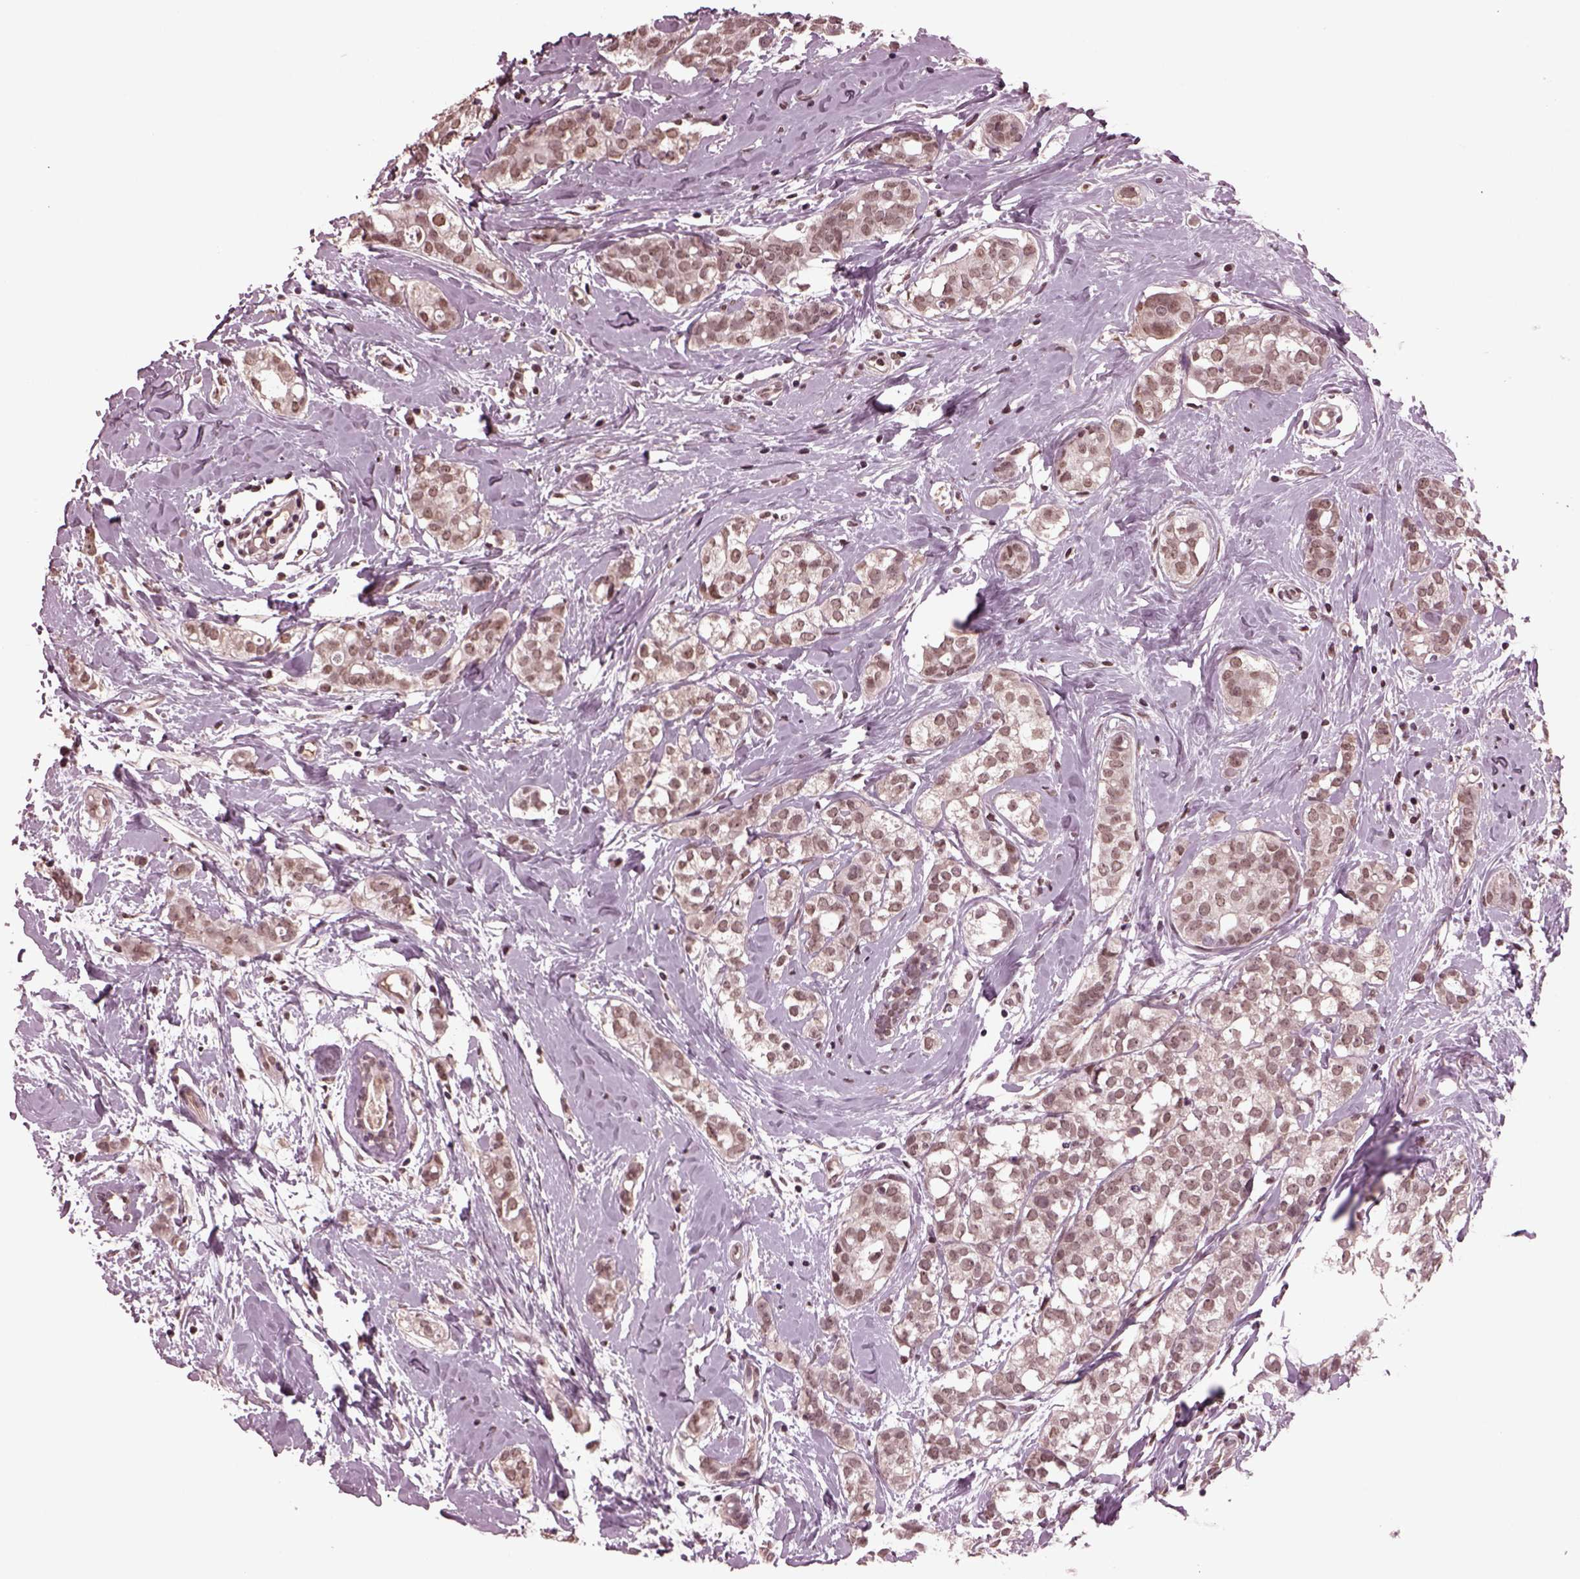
{"staining": {"intensity": "moderate", "quantity": "25%-75%", "location": "nuclear"}, "tissue": "breast cancer", "cell_type": "Tumor cells", "image_type": "cancer", "snomed": [{"axis": "morphology", "description": "Duct carcinoma"}, {"axis": "topography", "description": "Breast"}], "caption": "Breast cancer (intraductal carcinoma) stained with immunohistochemistry exhibits moderate nuclear positivity in approximately 25%-75% of tumor cells.", "gene": "NAP1L5", "patient": {"sex": "female", "age": 40}}